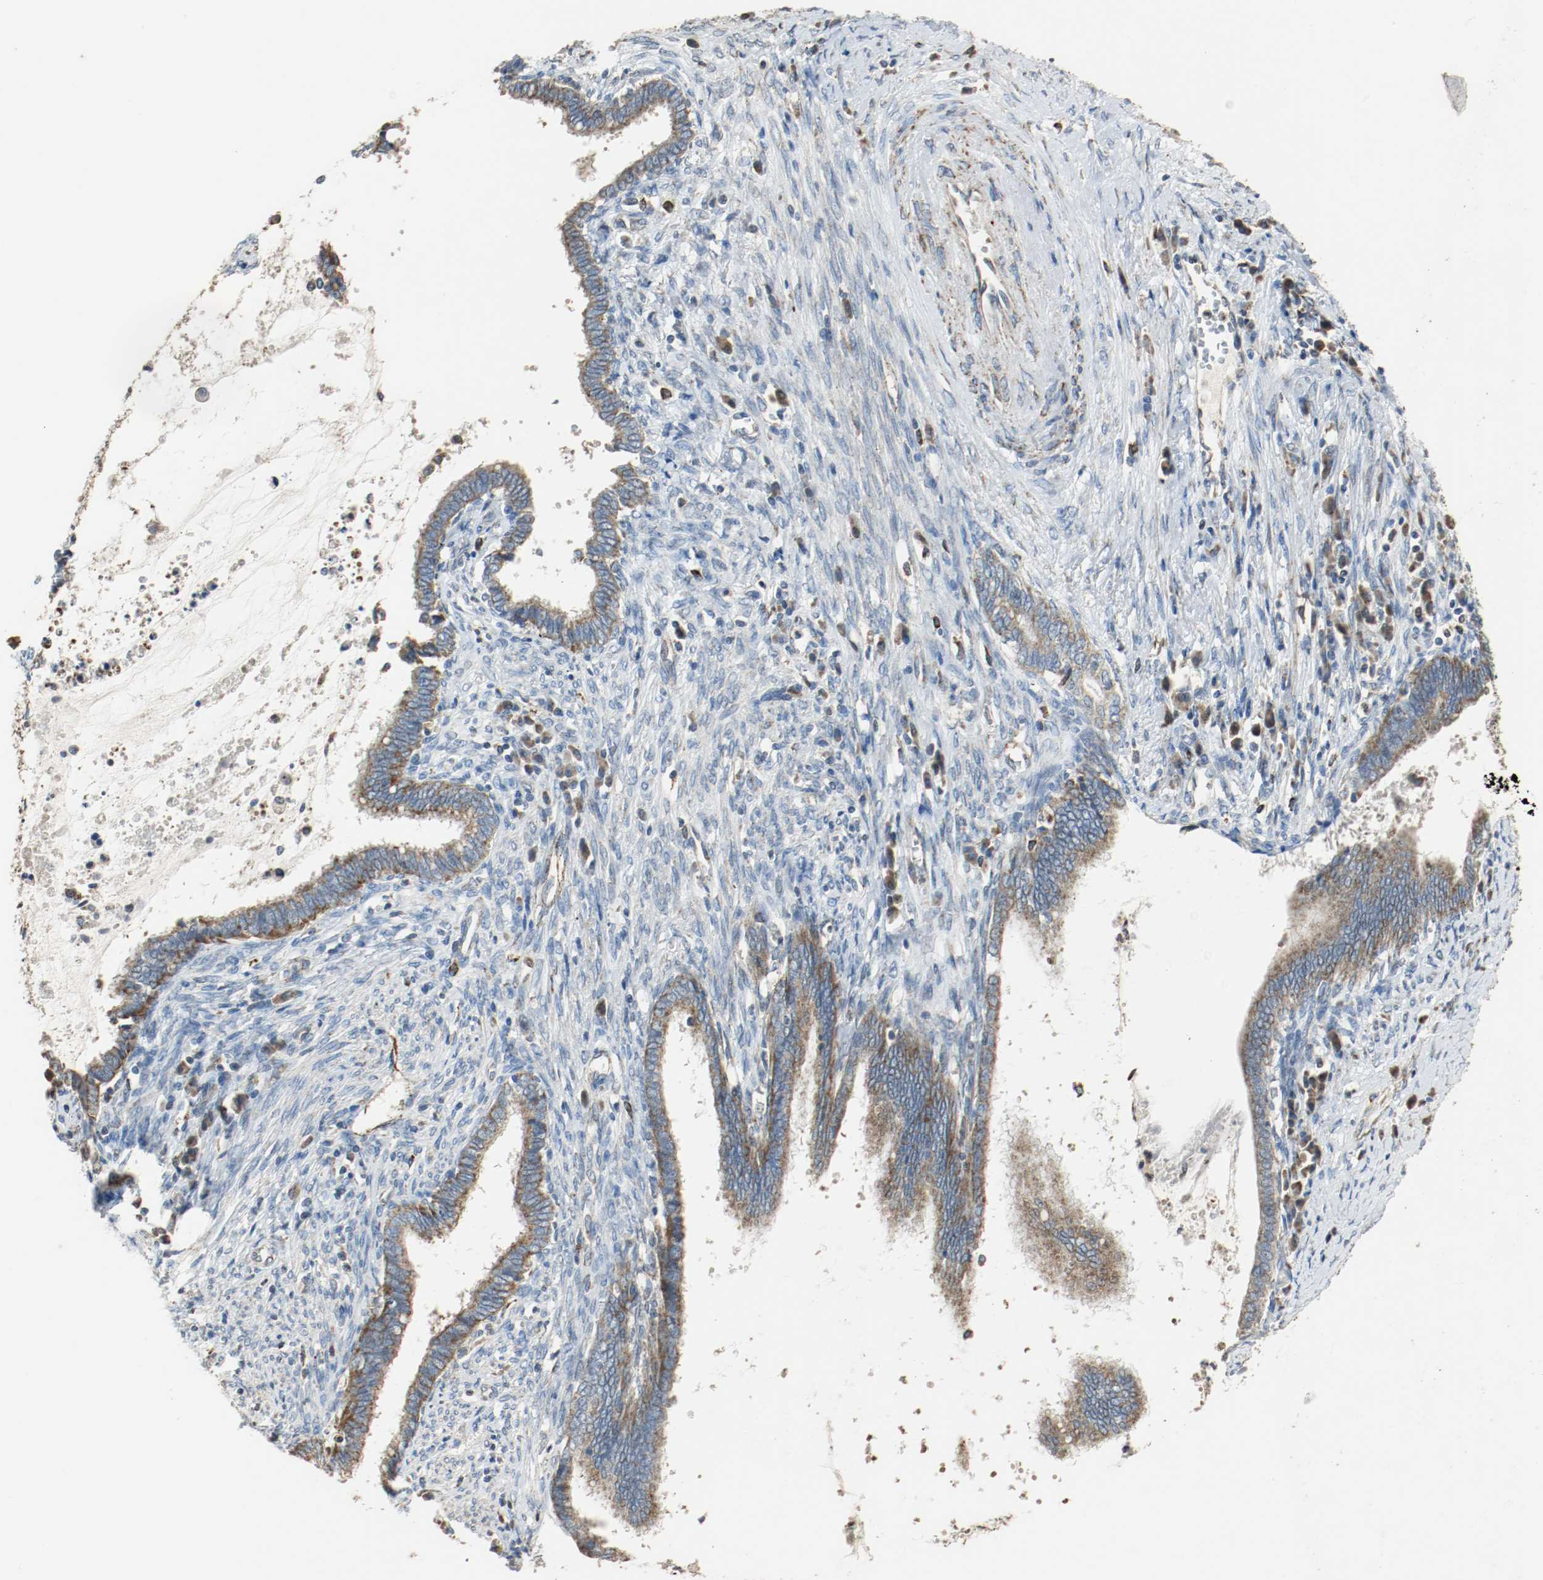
{"staining": {"intensity": "strong", "quantity": ">75%", "location": "cytoplasmic/membranous"}, "tissue": "cervical cancer", "cell_type": "Tumor cells", "image_type": "cancer", "snomed": [{"axis": "morphology", "description": "Adenocarcinoma, NOS"}, {"axis": "topography", "description": "Cervix"}], "caption": "Immunohistochemical staining of cervical adenocarcinoma reveals high levels of strong cytoplasmic/membranous expression in about >75% of tumor cells.", "gene": "ALDH4A1", "patient": {"sex": "female", "age": 44}}